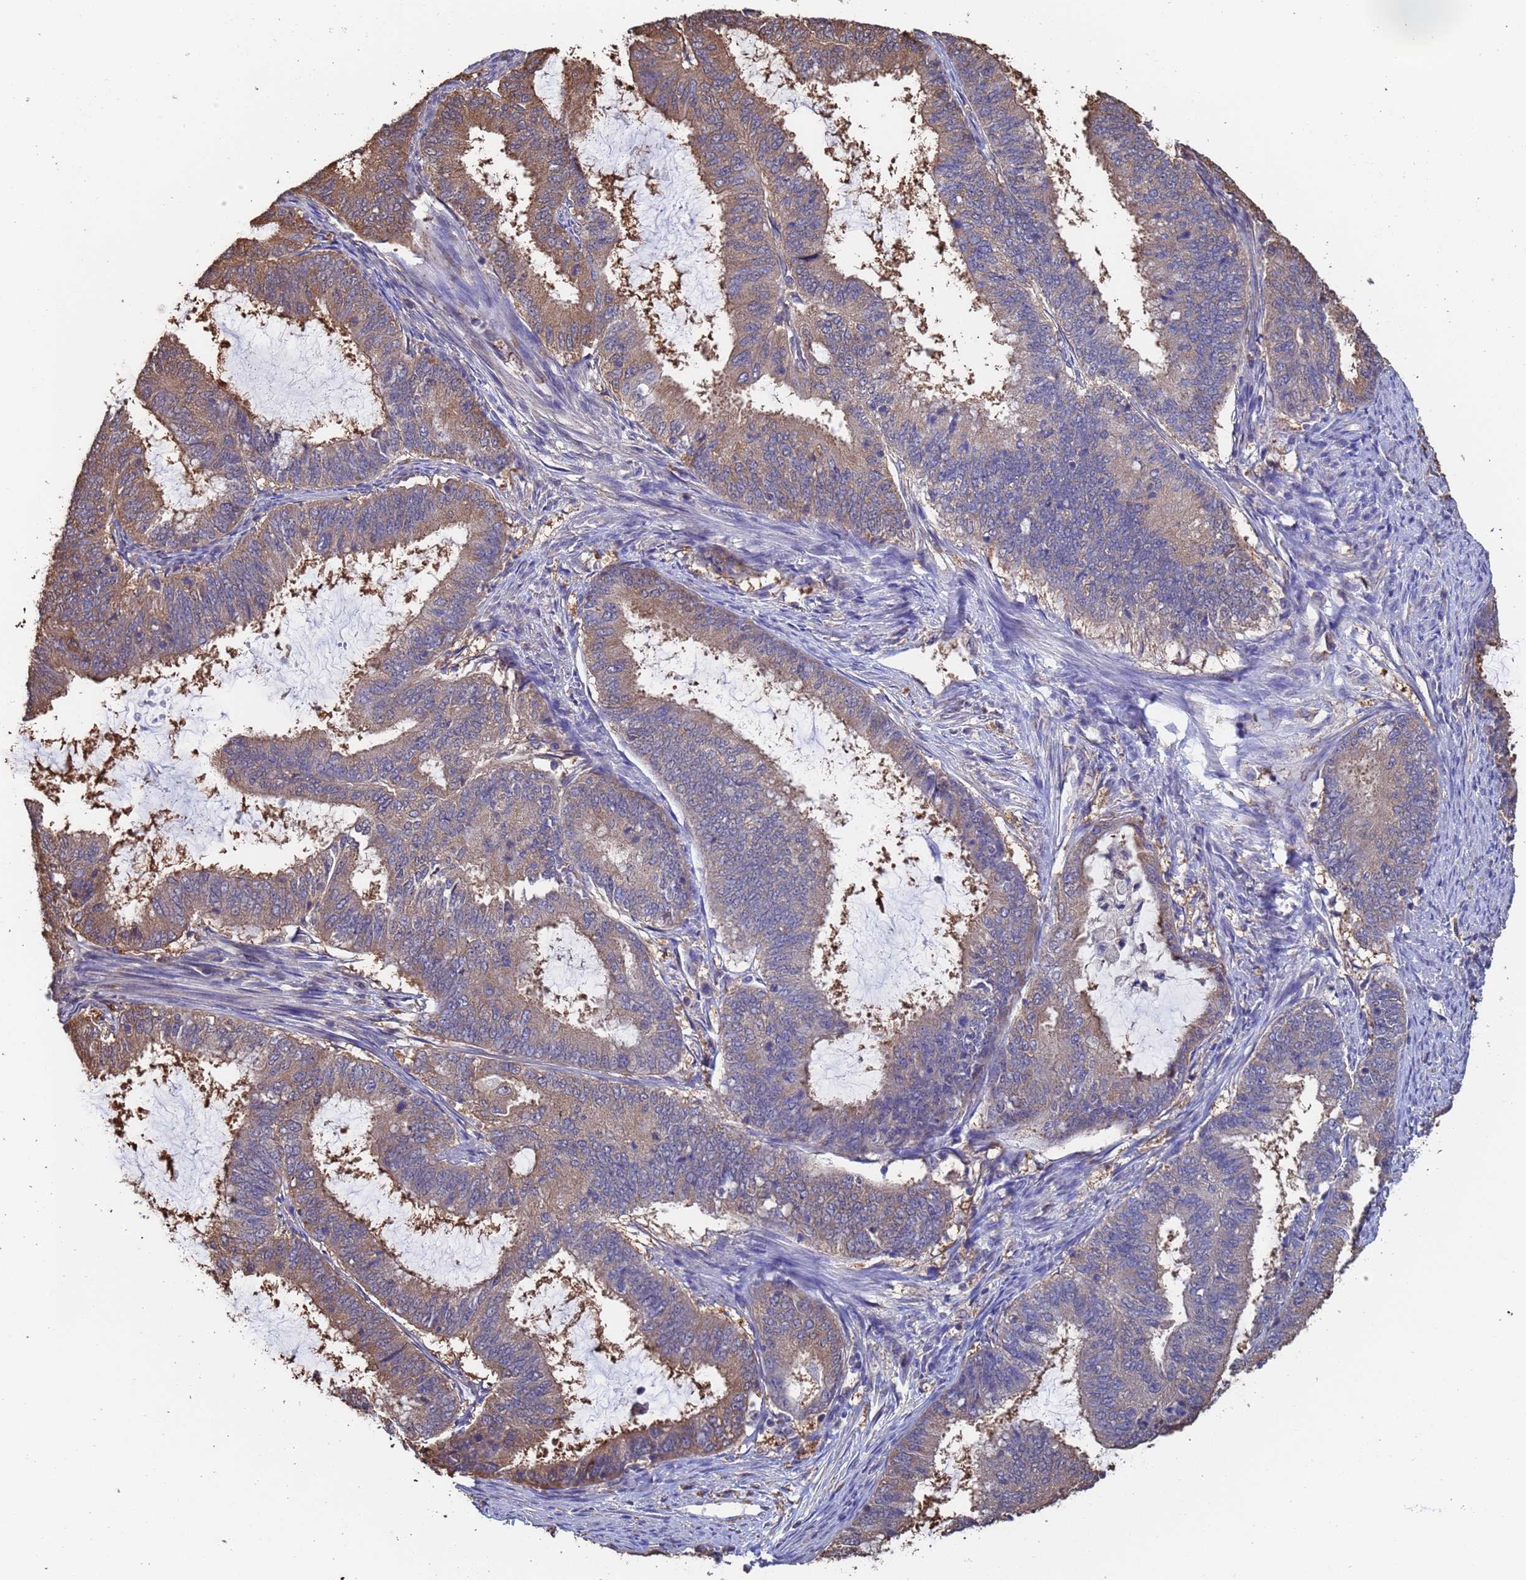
{"staining": {"intensity": "moderate", "quantity": "25%-75%", "location": "cytoplasmic/membranous"}, "tissue": "endometrial cancer", "cell_type": "Tumor cells", "image_type": "cancer", "snomed": [{"axis": "morphology", "description": "Adenocarcinoma, NOS"}, {"axis": "topography", "description": "Endometrium"}], "caption": "Adenocarcinoma (endometrial) stained with a brown dye demonstrates moderate cytoplasmic/membranous positive positivity in approximately 25%-75% of tumor cells.", "gene": "FAM25A", "patient": {"sex": "female", "age": 51}}